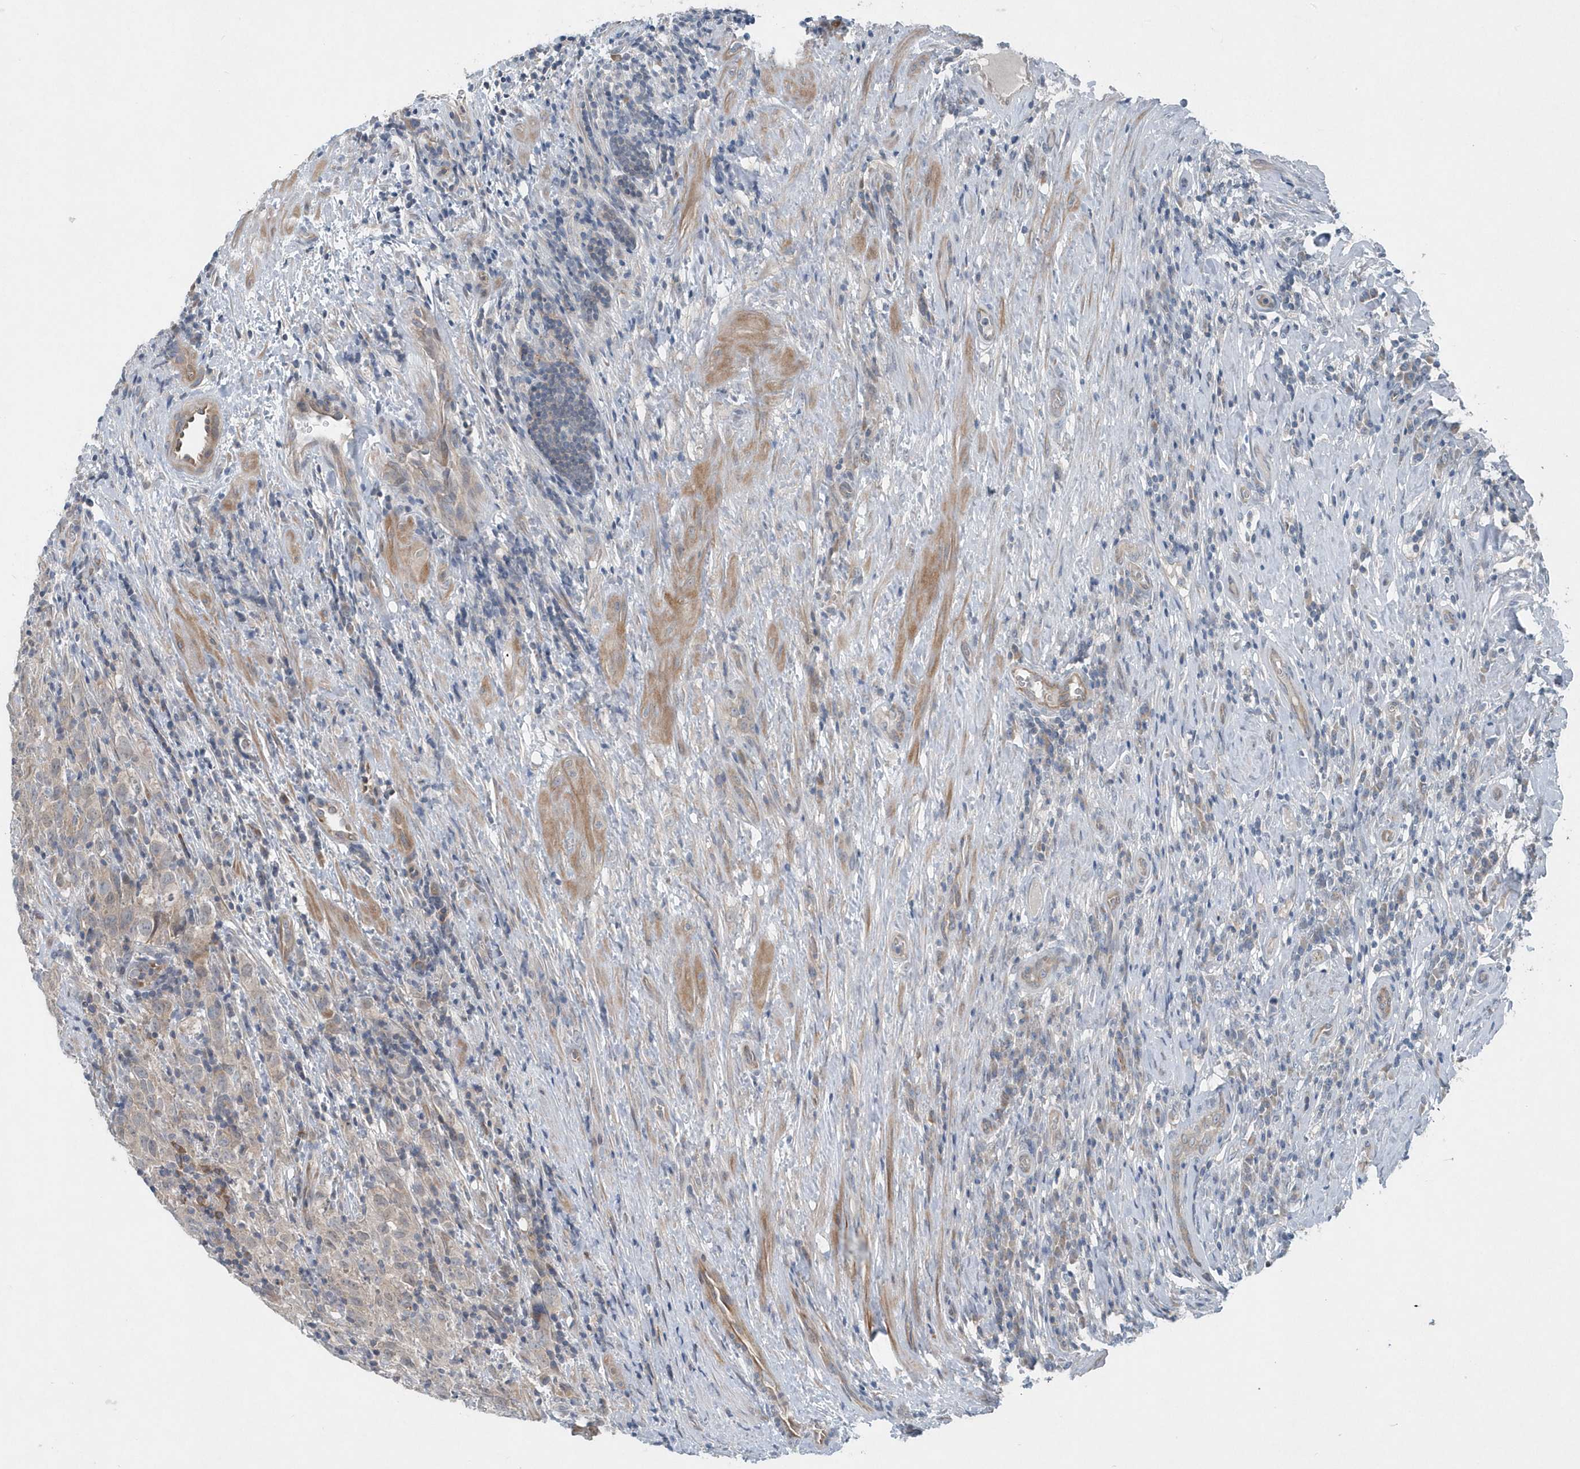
{"staining": {"intensity": "weak", "quantity": "<25%", "location": "cytoplasmic/membranous"}, "tissue": "testis cancer", "cell_type": "Tumor cells", "image_type": "cancer", "snomed": [{"axis": "morphology", "description": "Seminoma, NOS"}, {"axis": "morphology", "description": "Carcinoma, Embryonal, NOS"}, {"axis": "topography", "description": "Testis"}], "caption": "IHC micrograph of neoplastic tissue: human seminoma (testis) stained with DAB (3,3'-diaminobenzidine) reveals no significant protein positivity in tumor cells. (DAB (3,3'-diaminobenzidine) immunohistochemistry (IHC) with hematoxylin counter stain).", "gene": "MCC", "patient": {"sex": "male", "age": 43}}